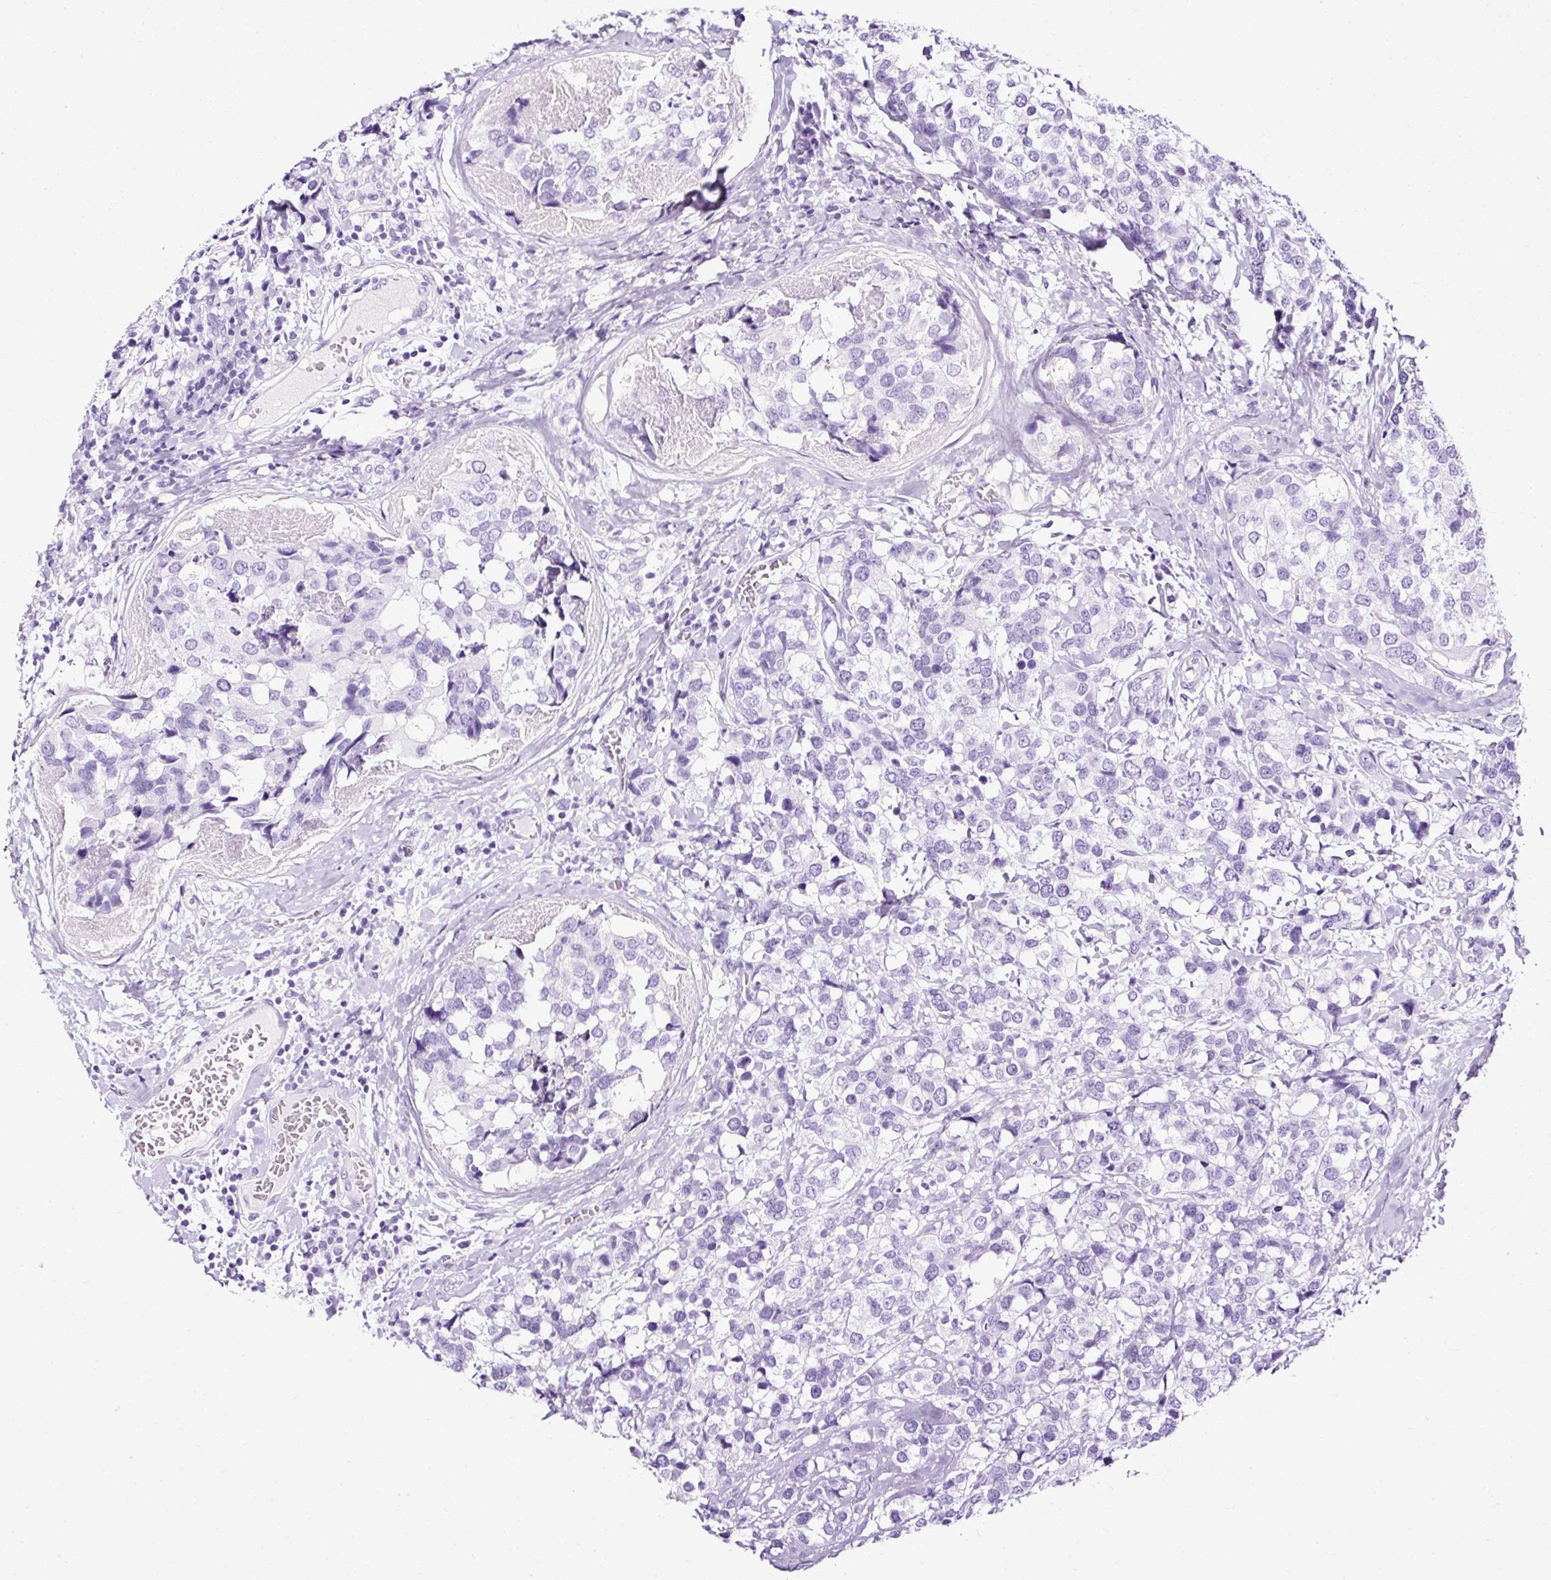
{"staining": {"intensity": "negative", "quantity": "none", "location": "none"}, "tissue": "breast cancer", "cell_type": "Tumor cells", "image_type": "cancer", "snomed": [{"axis": "morphology", "description": "Lobular carcinoma"}, {"axis": "topography", "description": "Breast"}], "caption": "IHC photomicrograph of neoplastic tissue: human breast cancer (lobular carcinoma) stained with DAB shows no significant protein staining in tumor cells.", "gene": "NTS", "patient": {"sex": "female", "age": 59}}